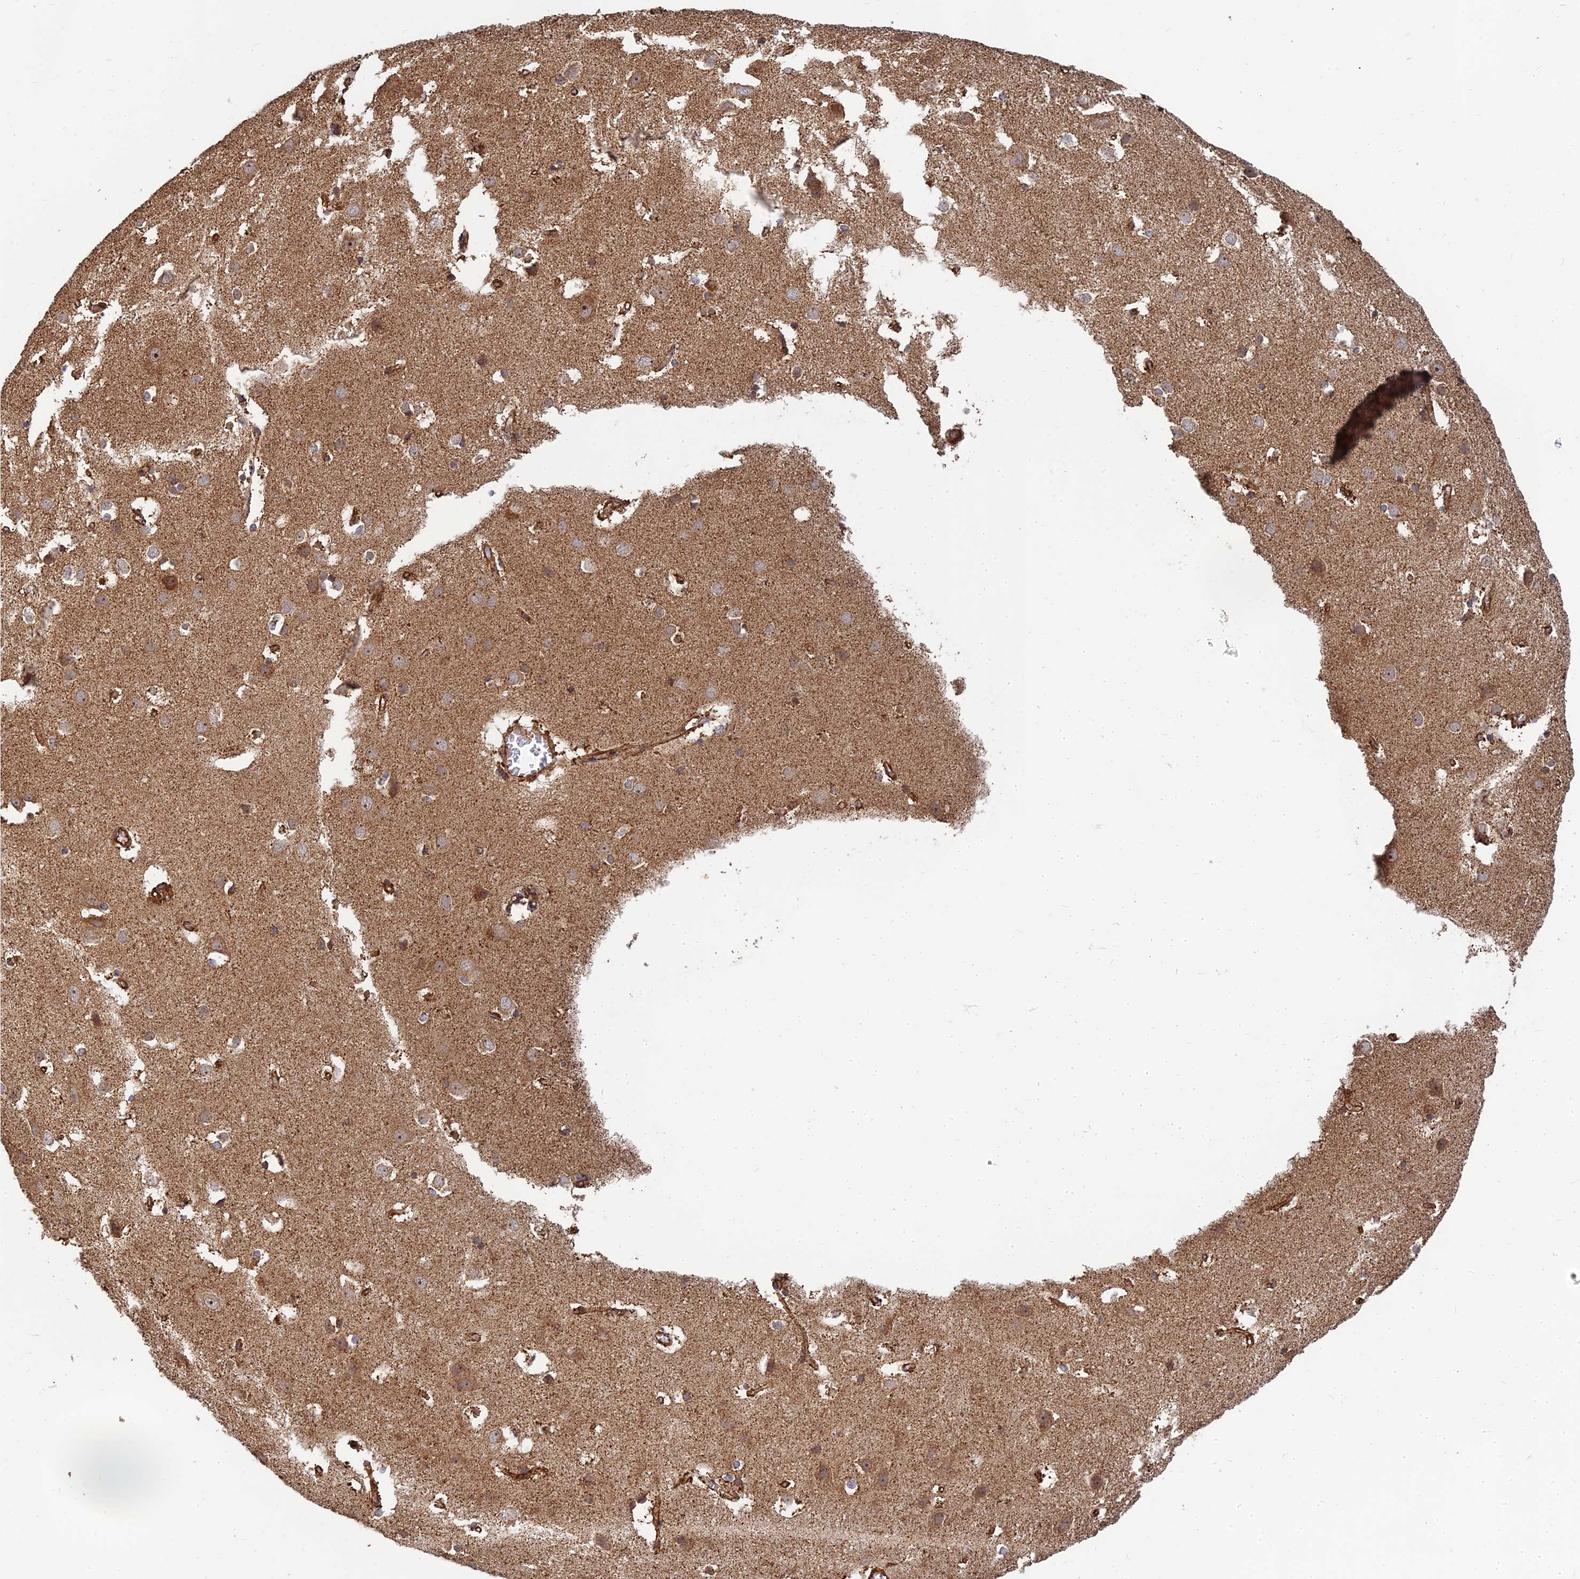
{"staining": {"intensity": "strong", "quantity": ">75%", "location": "cytoplasmic/membranous"}, "tissue": "cerebral cortex", "cell_type": "Endothelial cells", "image_type": "normal", "snomed": [{"axis": "morphology", "description": "Normal tissue, NOS"}, {"axis": "topography", "description": "Cerebral cortex"}], "caption": "DAB immunohistochemical staining of normal cerebral cortex shows strong cytoplasmic/membranous protein staining in about >75% of endothelial cells.", "gene": "DSTYK", "patient": {"sex": "male", "age": 54}}